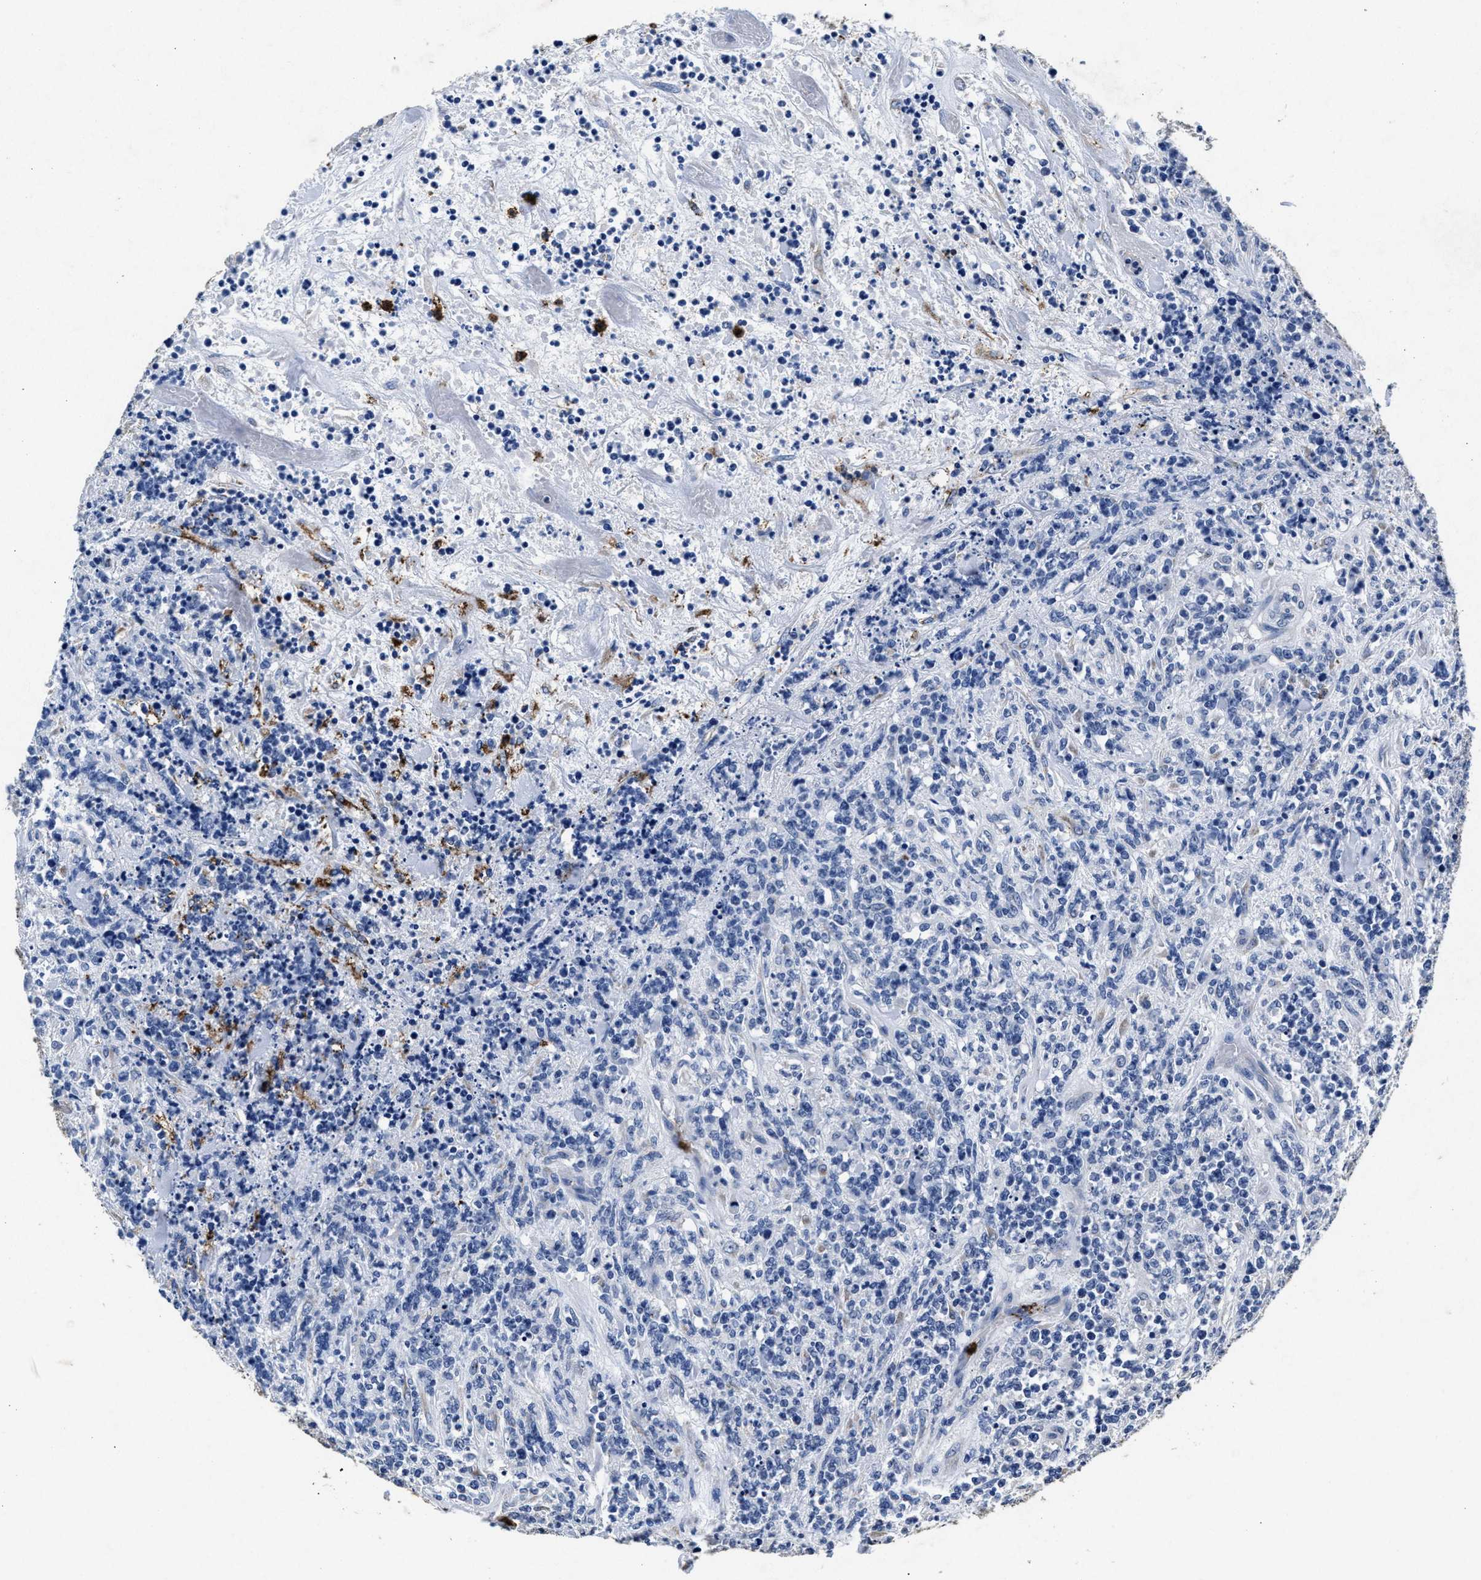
{"staining": {"intensity": "negative", "quantity": "none", "location": "none"}, "tissue": "lymphoma", "cell_type": "Tumor cells", "image_type": "cancer", "snomed": [{"axis": "morphology", "description": "Malignant lymphoma, non-Hodgkin's type, High grade"}, {"axis": "topography", "description": "Soft tissue"}], "caption": "This is an IHC image of human lymphoma. There is no staining in tumor cells.", "gene": "LTB4R2", "patient": {"sex": "male", "age": 18}}